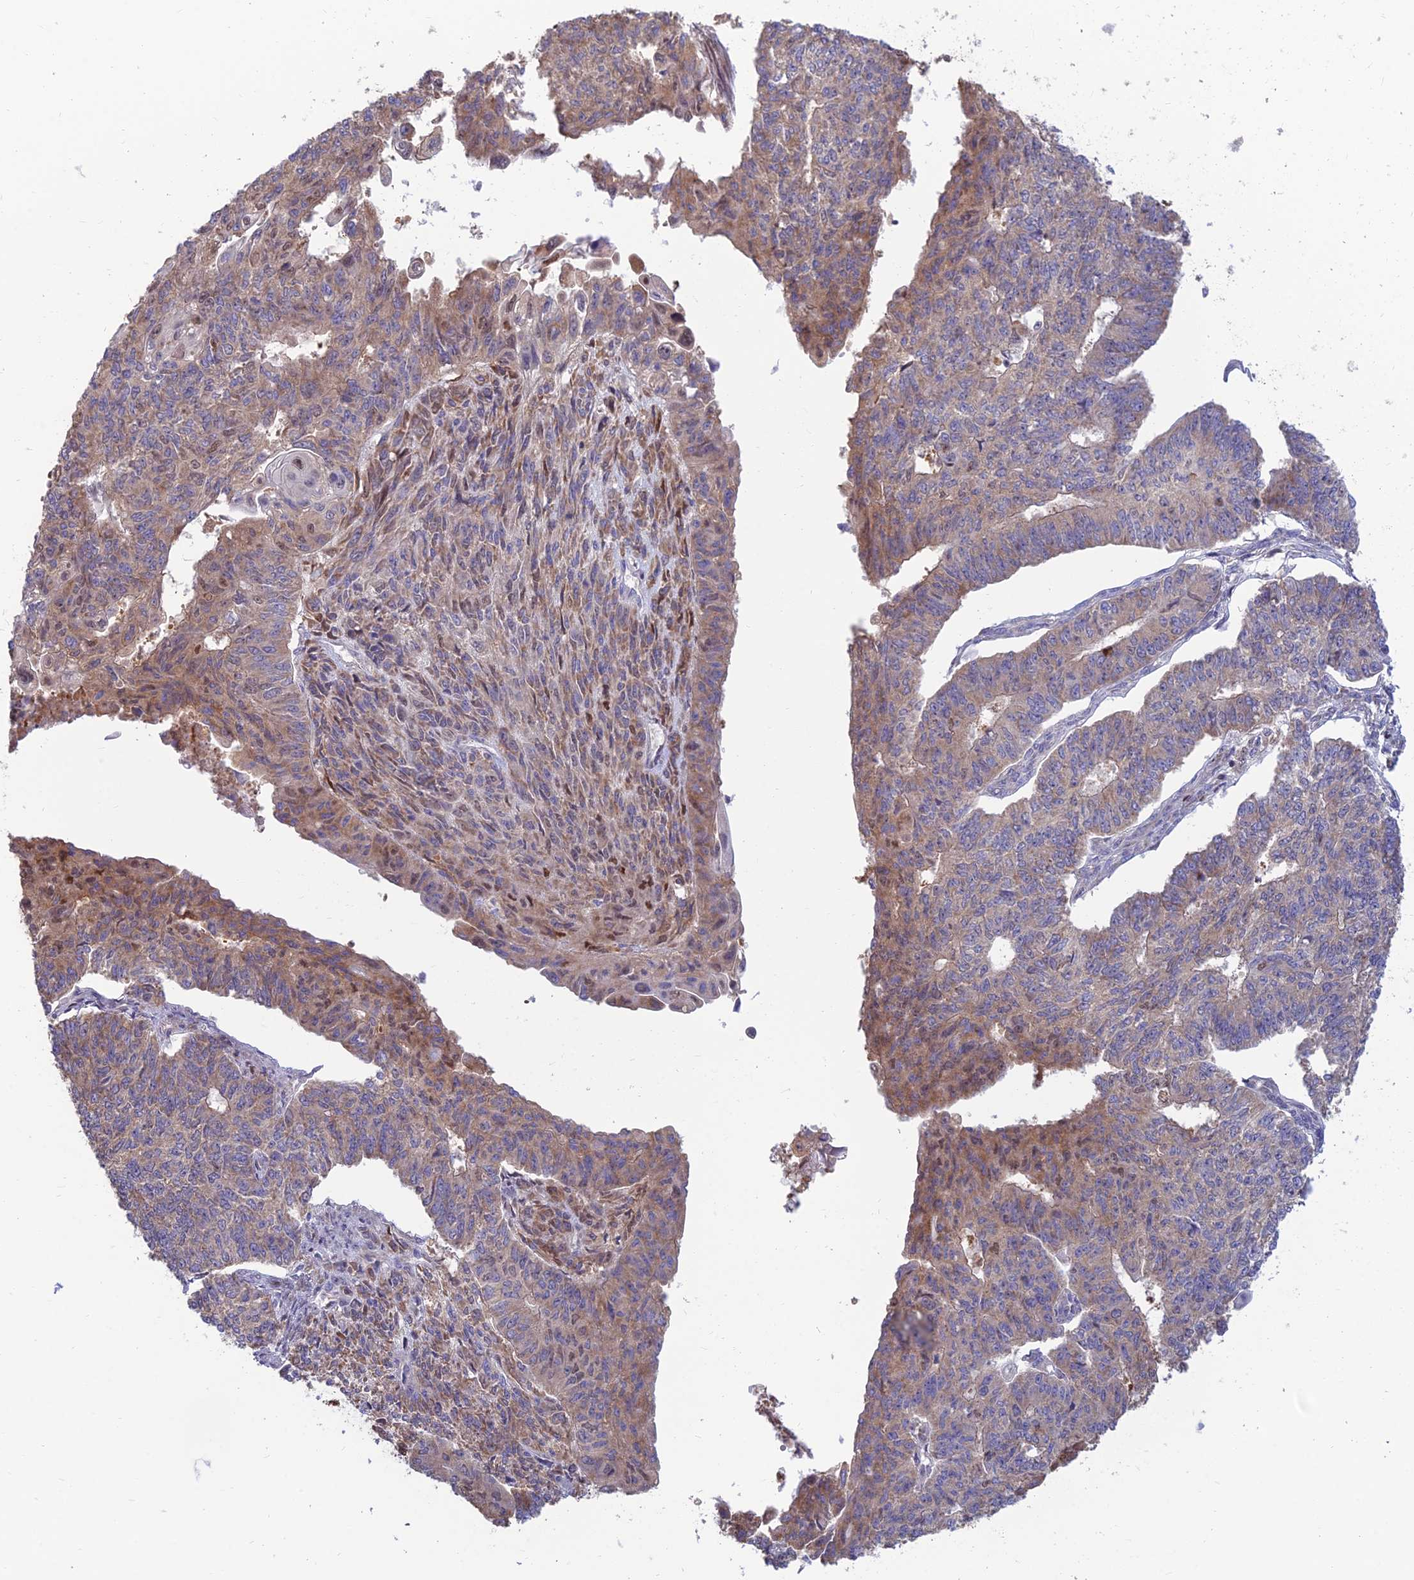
{"staining": {"intensity": "moderate", "quantity": "25%-75%", "location": "cytoplasmic/membranous,nuclear"}, "tissue": "endometrial cancer", "cell_type": "Tumor cells", "image_type": "cancer", "snomed": [{"axis": "morphology", "description": "Adenocarcinoma, NOS"}, {"axis": "topography", "description": "Endometrium"}], "caption": "Immunohistochemistry (IHC) photomicrograph of neoplastic tissue: adenocarcinoma (endometrial) stained using immunohistochemistry demonstrates medium levels of moderate protein expression localized specifically in the cytoplasmic/membranous and nuclear of tumor cells, appearing as a cytoplasmic/membranous and nuclear brown color.", "gene": "DNPEP", "patient": {"sex": "female", "age": 32}}